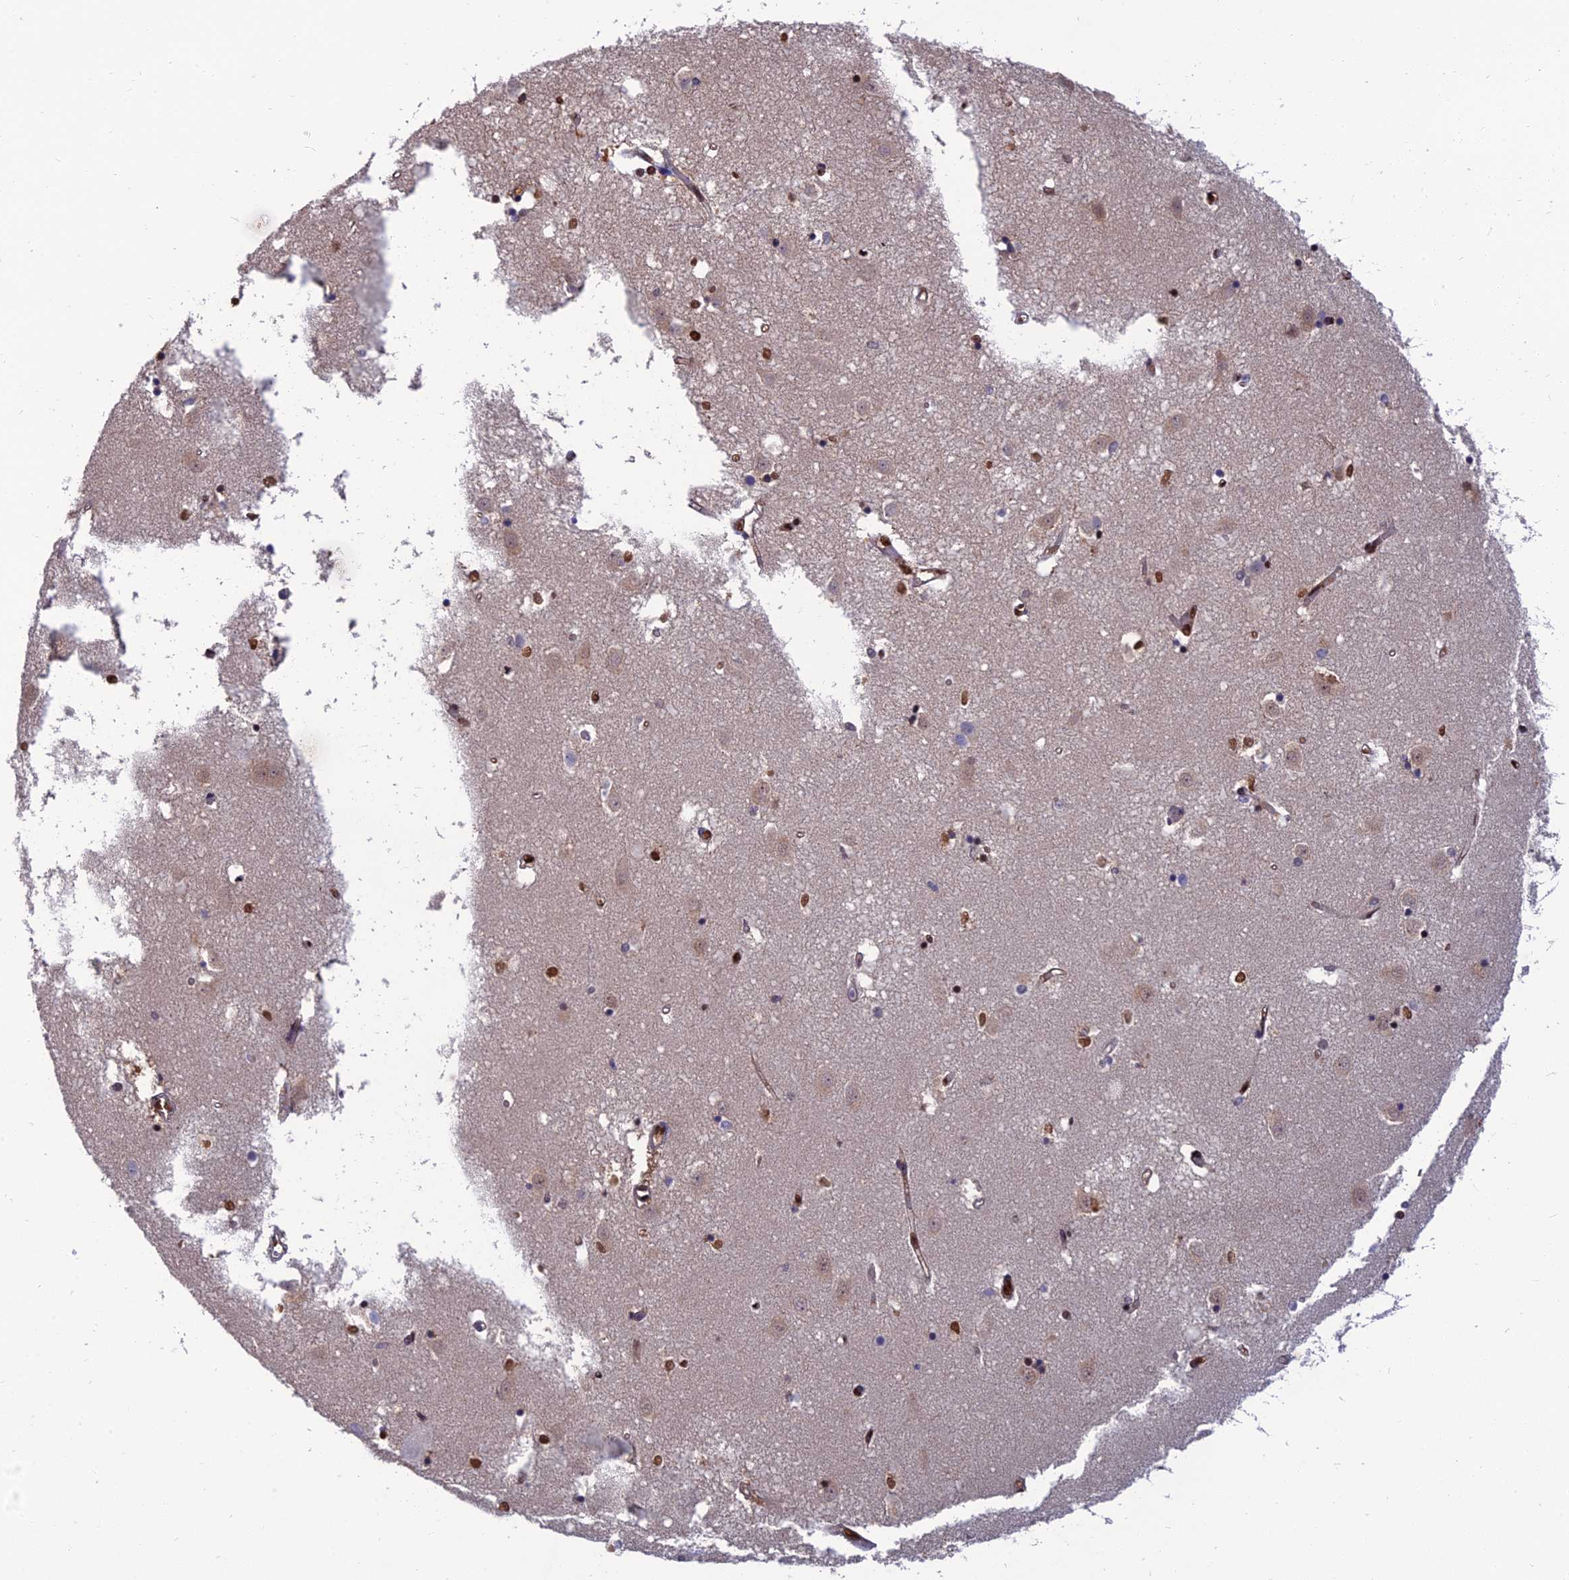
{"staining": {"intensity": "strong", "quantity": "25%-75%", "location": "nuclear"}, "tissue": "caudate", "cell_type": "Glial cells", "image_type": "normal", "snomed": [{"axis": "morphology", "description": "Normal tissue, NOS"}, {"axis": "topography", "description": "Lateral ventricle wall"}], "caption": "A brown stain highlights strong nuclear expression of a protein in glial cells of benign caudate.", "gene": "DNPEP", "patient": {"sex": "male", "age": 45}}